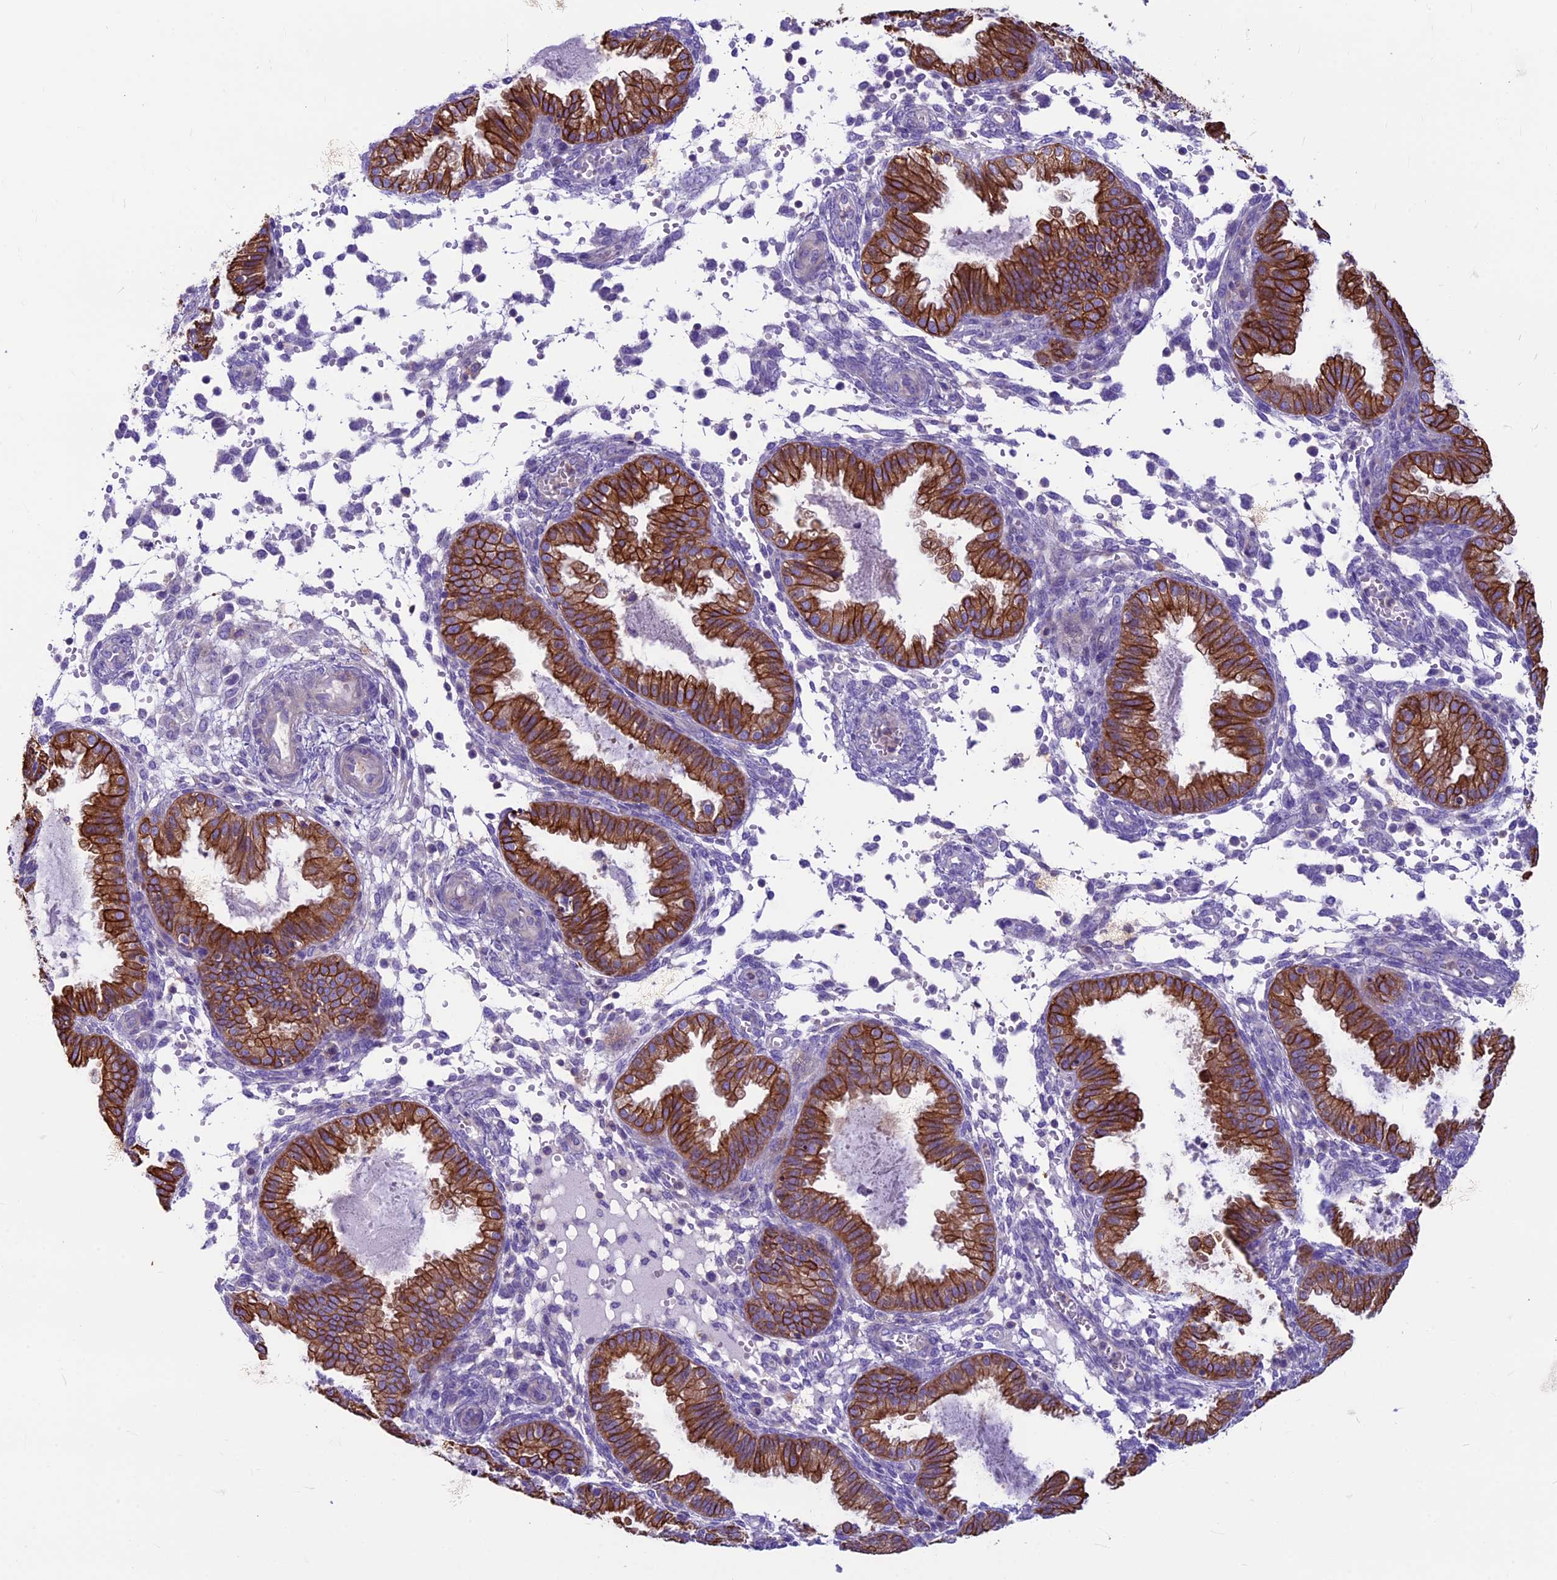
{"staining": {"intensity": "negative", "quantity": "none", "location": "none"}, "tissue": "endometrium", "cell_type": "Cells in endometrial stroma", "image_type": "normal", "snomed": [{"axis": "morphology", "description": "Normal tissue, NOS"}, {"axis": "topography", "description": "Endometrium"}], "caption": "The histopathology image shows no staining of cells in endometrial stroma in unremarkable endometrium. (Stains: DAB IHC with hematoxylin counter stain, Microscopy: brightfield microscopy at high magnification).", "gene": "CDAN1", "patient": {"sex": "female", "age": 33}}